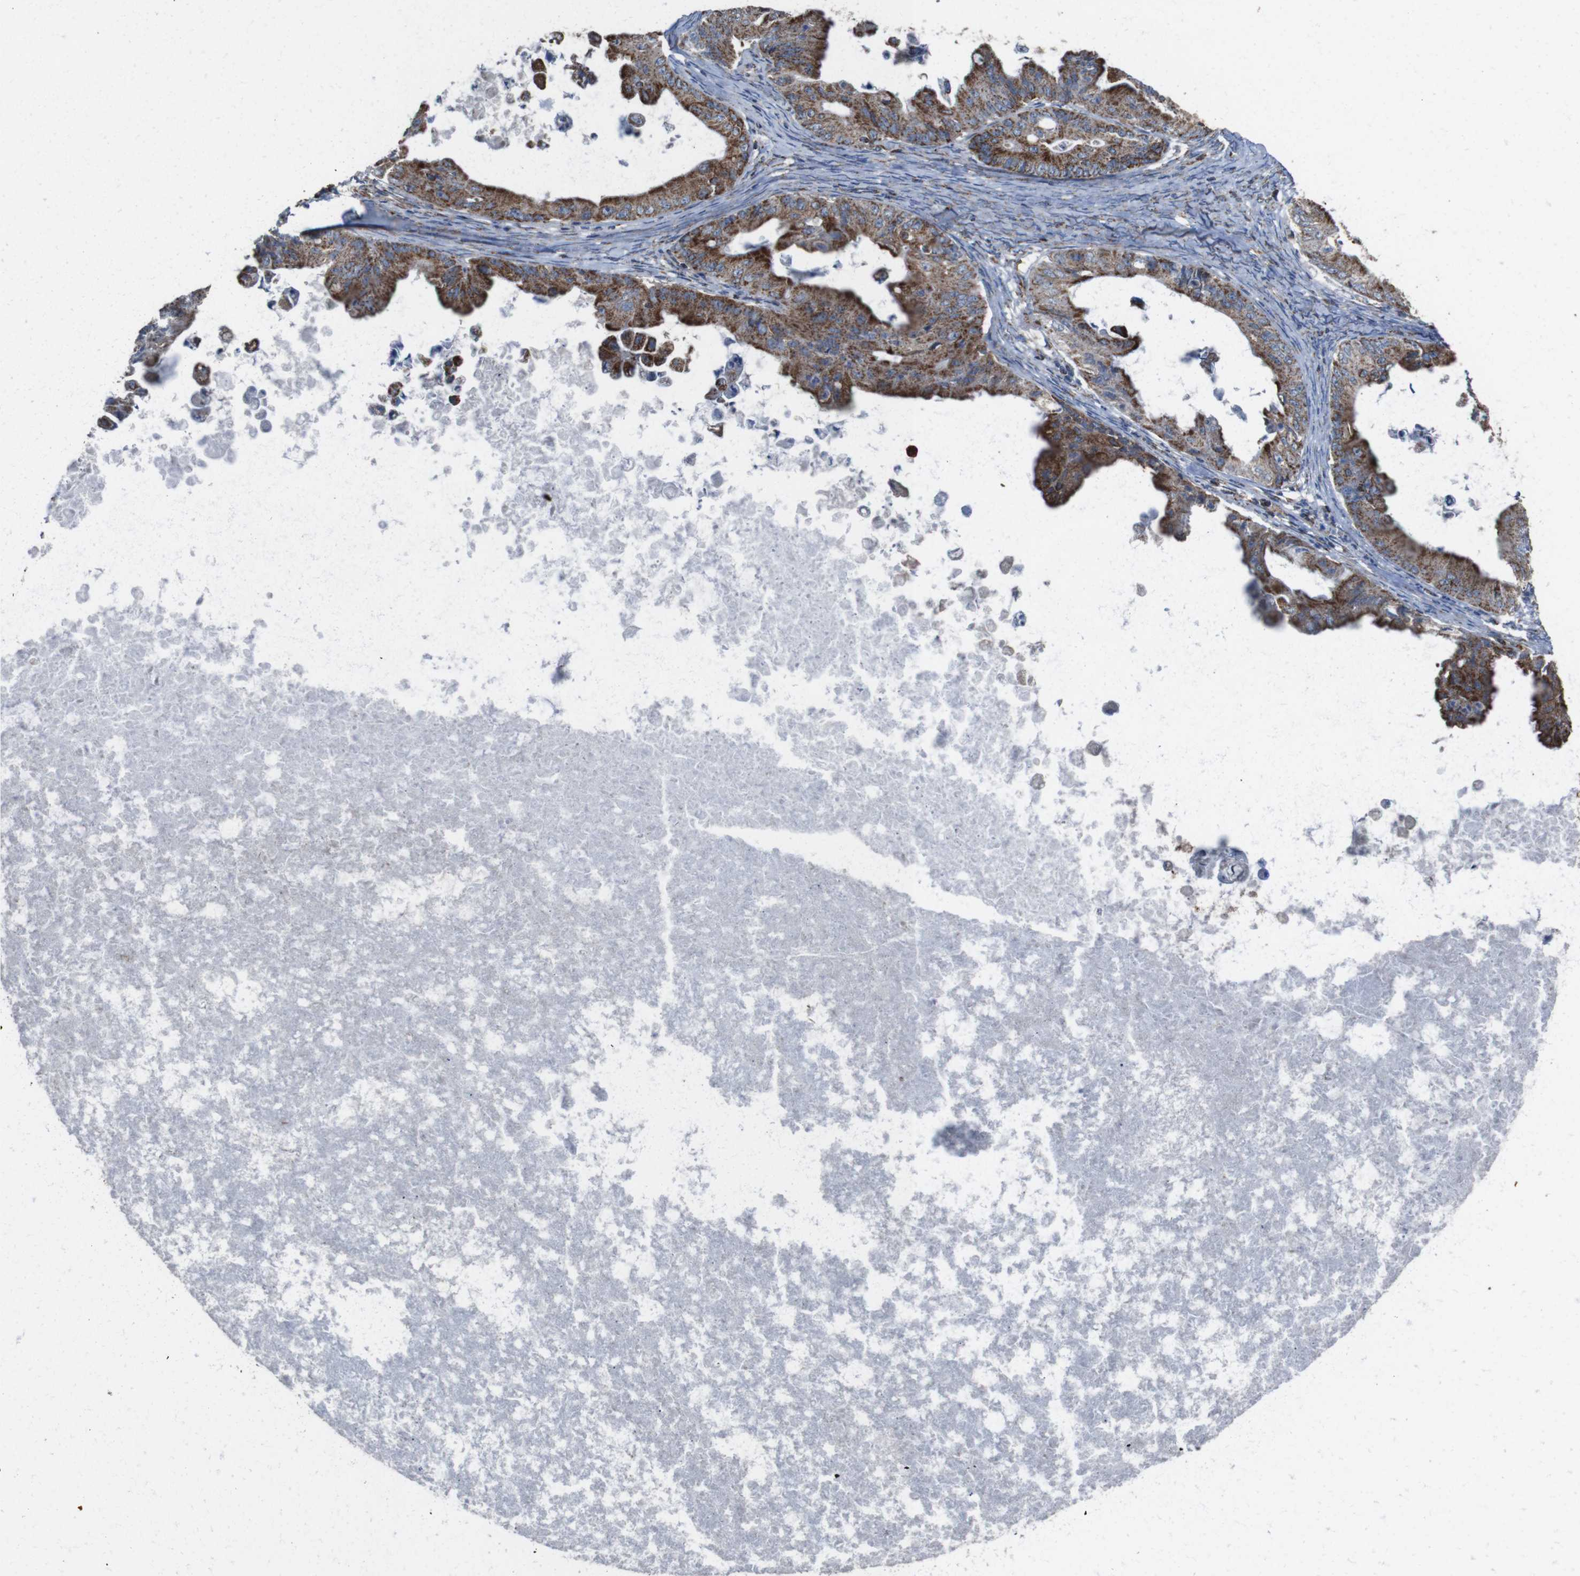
{"staining": {"intensity": "moderate", "quantity": "25%-75%", "location": "cytoplasmic/membranous"}, "tissue": "ovarian cancer", "cell_type": "Tumor cells", "image_type": "cancer", "snomed": [{"axis": "morphology", "description": "Cystadenocarcinoma, mucinous, NOS"}, {"axis": "topography", "description": "Ovary"}], "caption": "Human mucinous cystadenocarcinoma (ovarian) stained for a protein (brown) demonstrates moderate cytoplasmic/membranous positive expression in about 25%-75% of tumor cells.", "gene": "HK1", "patient": {"sex": "female", "age": 37}}